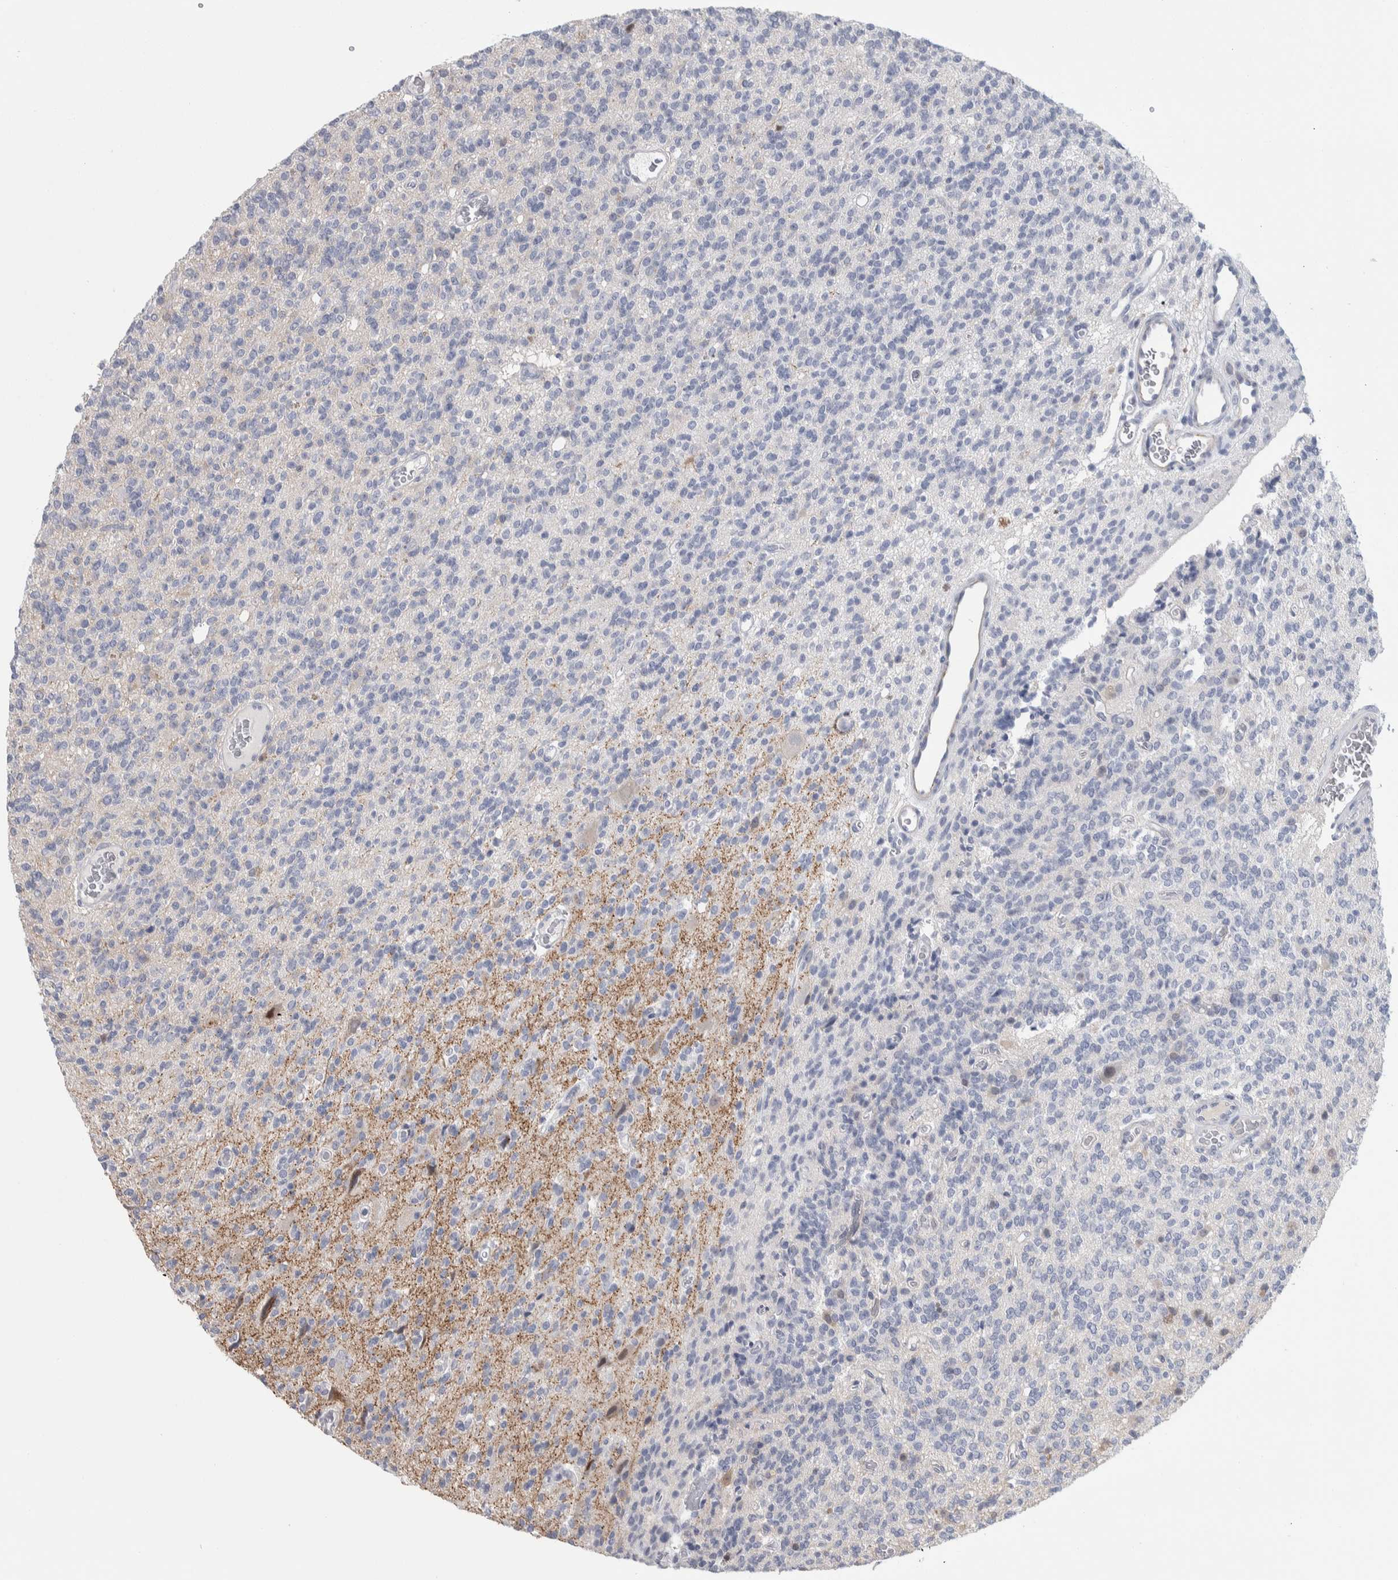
{"staining": {"intensity": "negative", "quantity": "none", "location": "none"}, "tissue": "glioma", "cell_type": "Tumor cells", "image_type": "cancer", "snomed": [{"axis": "morphology", "description": "Glioma, malignant, High grade"}, {"axis": "topography", "description": "Brain"}], "caption": "The immunohistochemistry micrograph has no significant expression in tumor cells of malignant glioma (high-grade) tissue.", "gene": "ZNF862", "patient": {"sex": "male", "age": 34}}